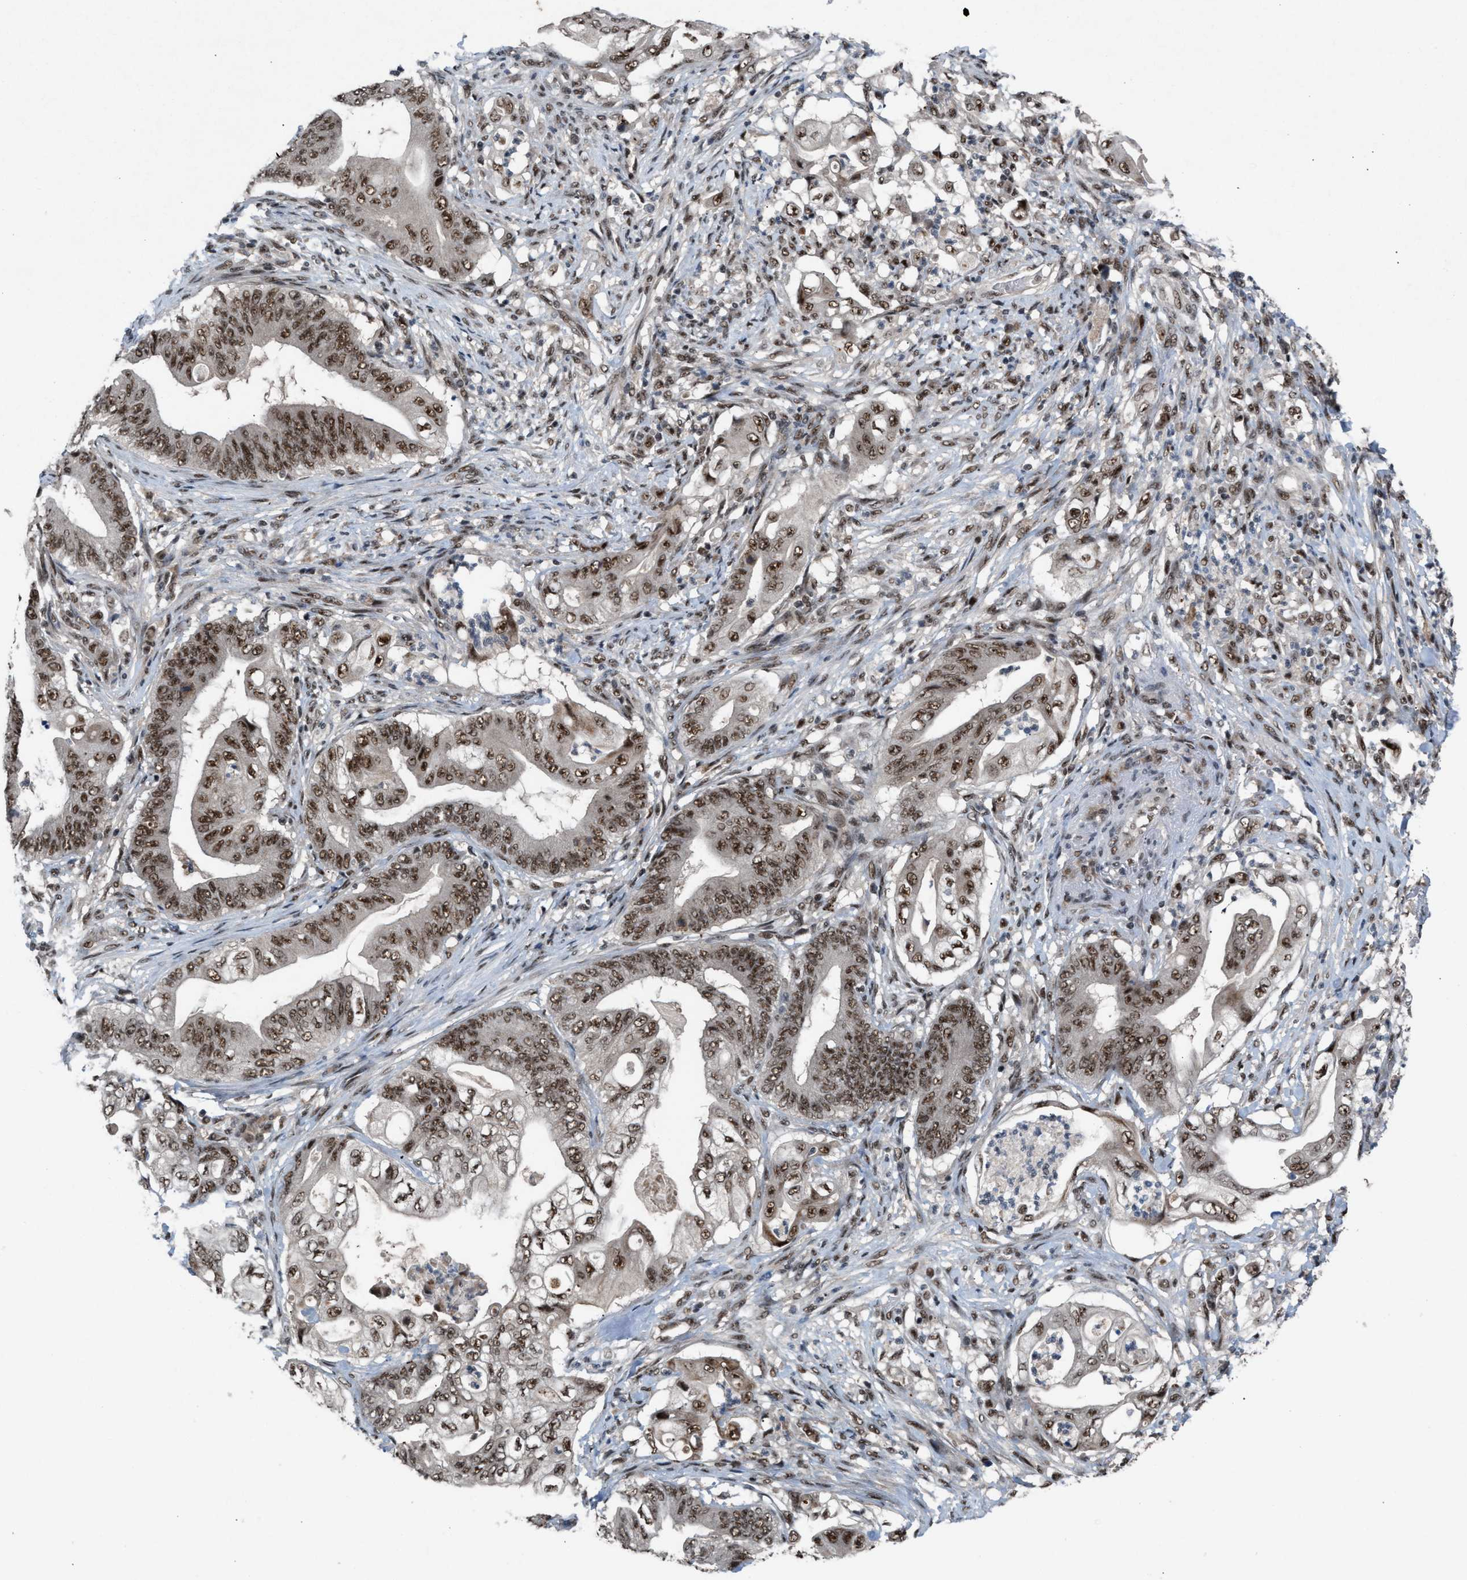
{"staining": {"intensity": "moderate", "quantity": ">75%", "location": "nuclear"}, "tissue": "stomach cancer", "cell_type": "Tumor cells", "image_type": "cancer", "snomed": [{"axis": "morphology", "description": "Adenocarcinoma, NOS"}, {"axis": "topography", "description": "Stomach"}], "caption": "There is medium levels of moderate nuclear expression in tumor cells of adenocarcinoma (stomach), as demonstrated by immunohistochemical staining (brown color).", "gene": "PRPF4", "patient": {"sex": "female", "age": 73}}